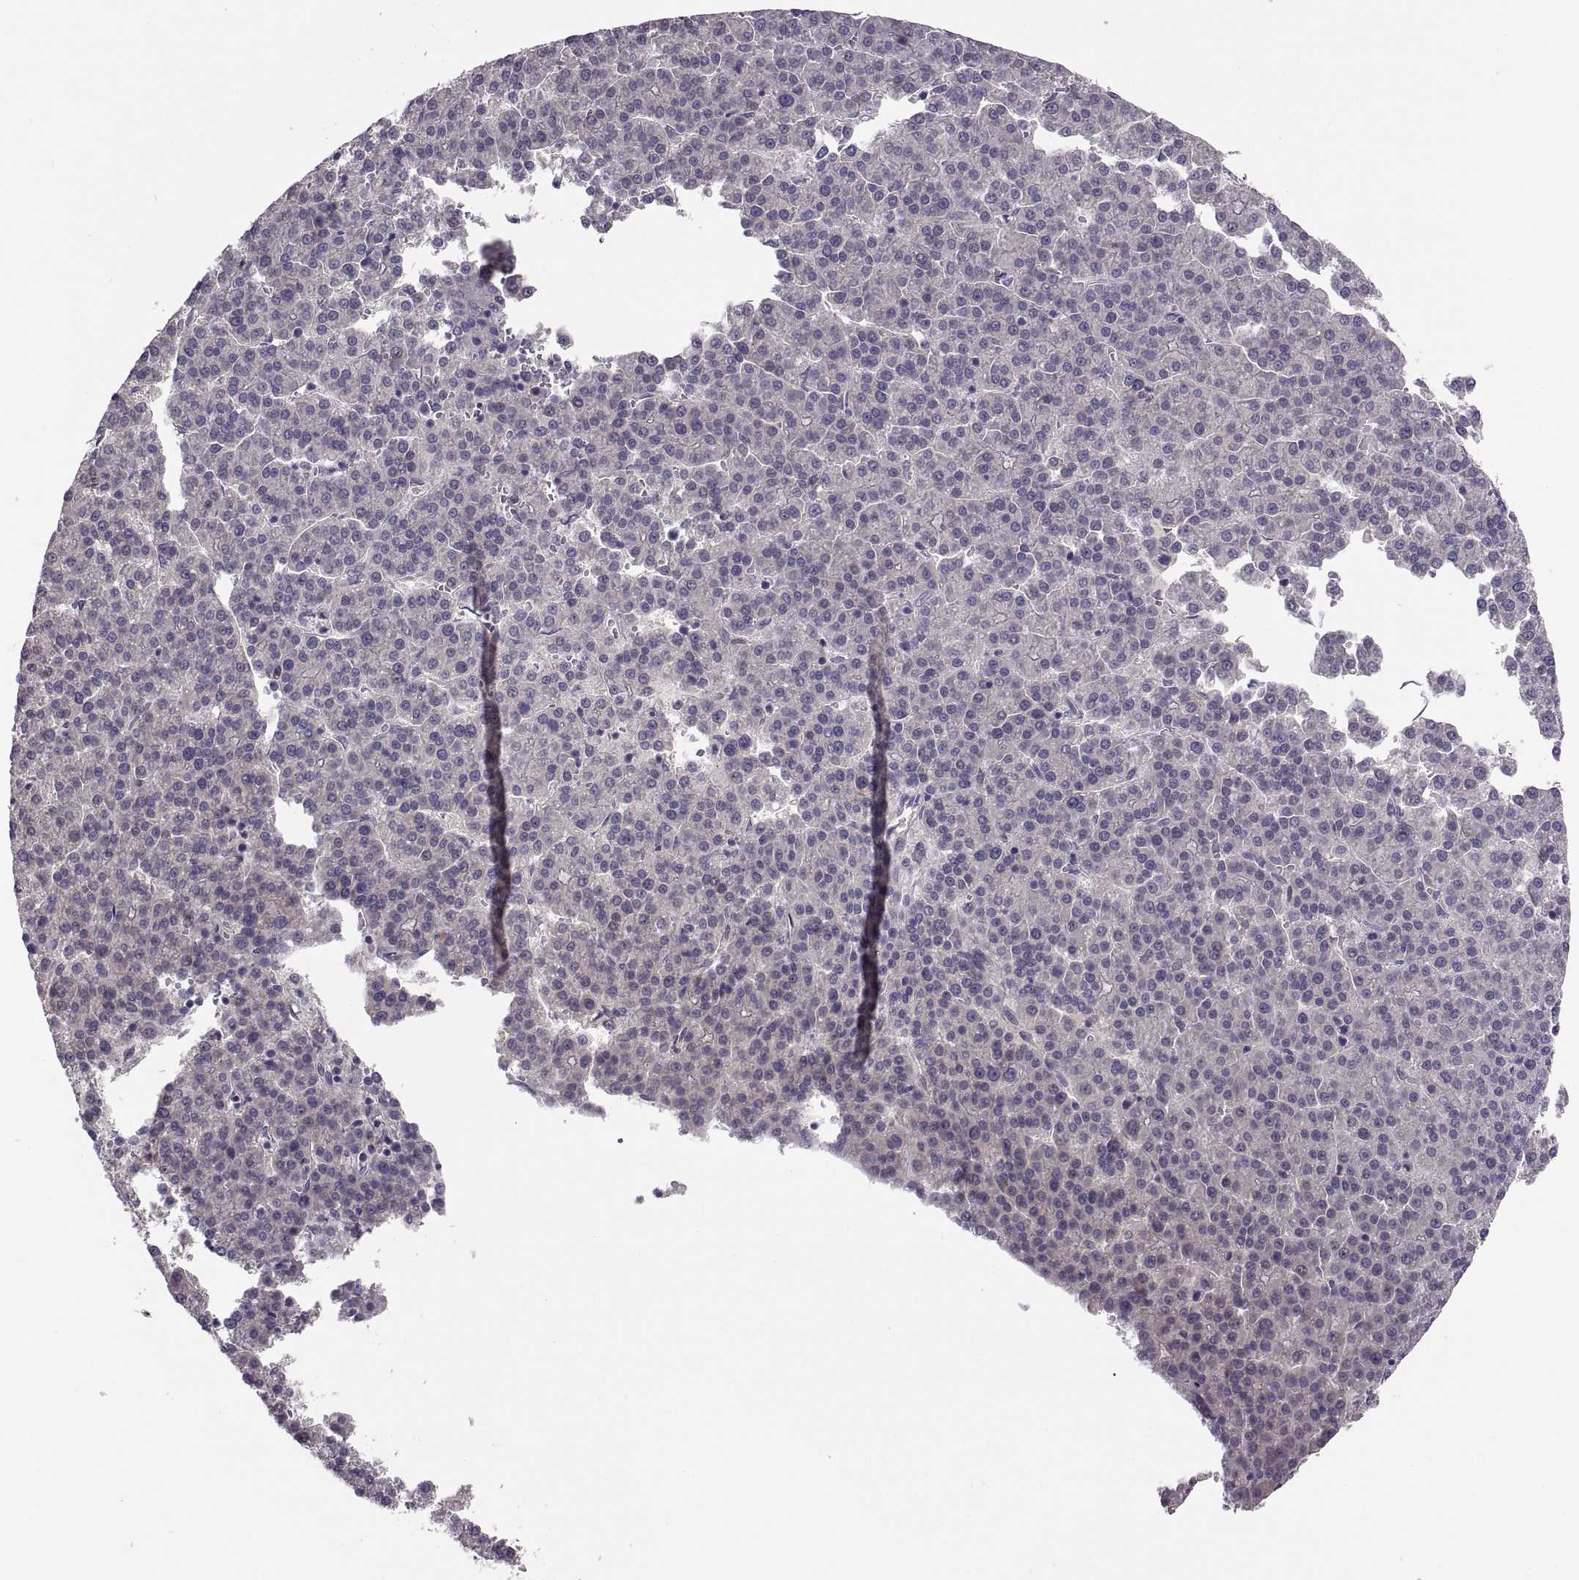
{"staining": {"intensity": "negative", "quantity": "none", "location": "none"}, "tissue": "liver cancer", "cell_type": "Tumor cells", "image_type": "cancer", "snomed": [{"axis": "morphology", "description": "Carcinoma, Hepatocellular, NOS"}, {"axis": "topography", "description": "Liver"}], "caption": "The histopathology image reveals no staining of tumor cells in liver hepatocellular carcinoma.", "gene": "ACSBG2", "patient": {"sex": "female", "age": 58}}